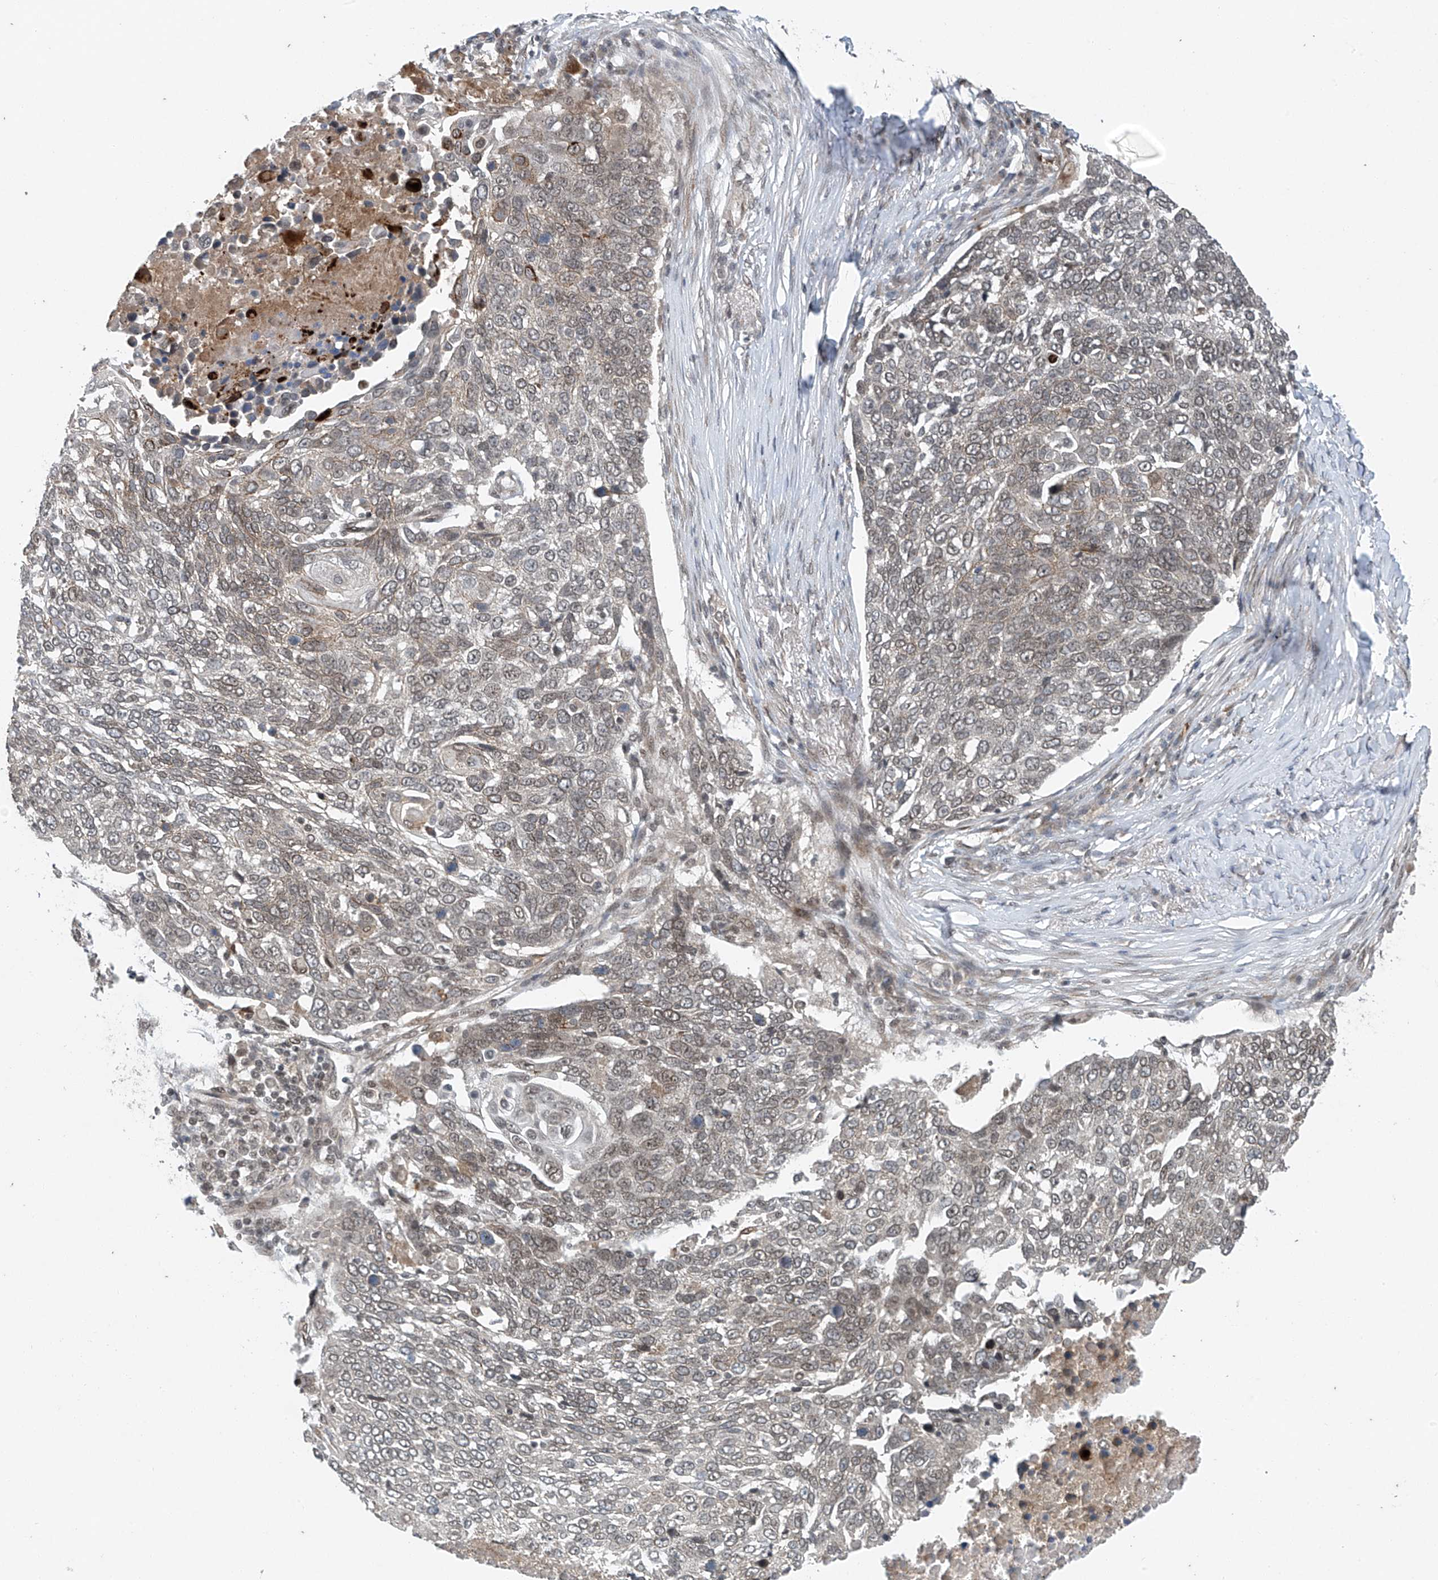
{"staining": {"intensity": "weak", "quantity": "25%-75%", "location": "nuclear"}, "tissue": "lung cancer", "cell_type": "Tumor cells", "image_type": "cancer", "snomed": [{"axis": "morphology", "description": "Squamous cell carcinoma, NOS"}, {"axis": "topography", "description": "Lung"}], "caption": "Tumor cells reveal low levels of weak nuclear positivity in approximately 25%-75% of cells in squamous cell carcinoma (lung).", "gene": "TAF8", "patient": {"sex": "male", "age": 66}}